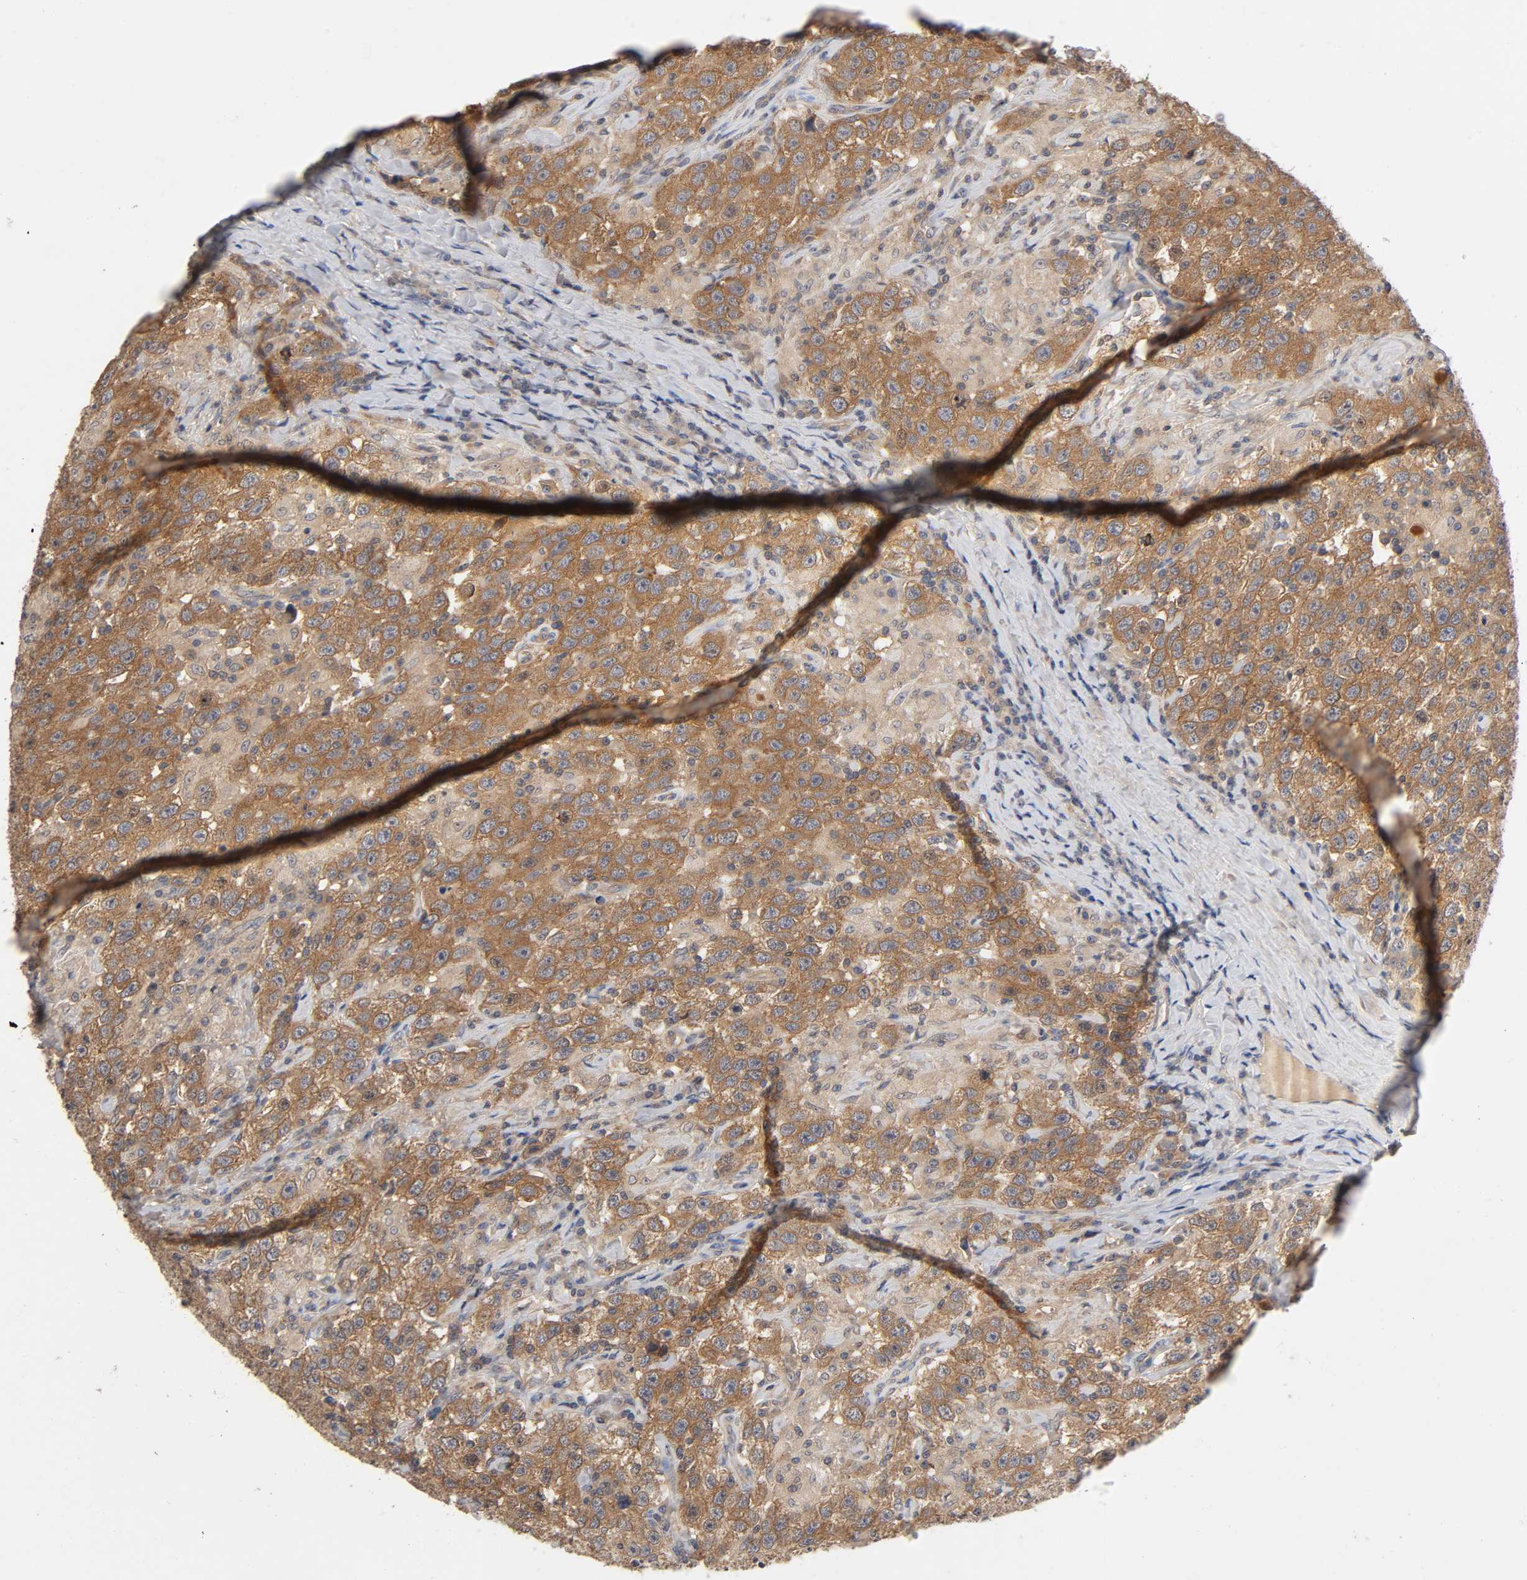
{"staining": {"intensity": "moderate", "quantity": ">75%", "location": "cytoplasmic/membranous"}, "tissue": "testis cancer", "cell_type": "Tumor cells", "image_type": "cancer", "snomed": [{"axis": "morphology", "description": "Seminoma, NOS"}, {"axis": "topography", "description": "Testis"}], "caption": "Immunohistochemical staining of testis cancer demonstrates medium levels of moderate cytoplasmic/membranous staining in approximately >75% of tumor cells.", "gene": "CPB2", "patient": {"sex": "male", "age": 41}}